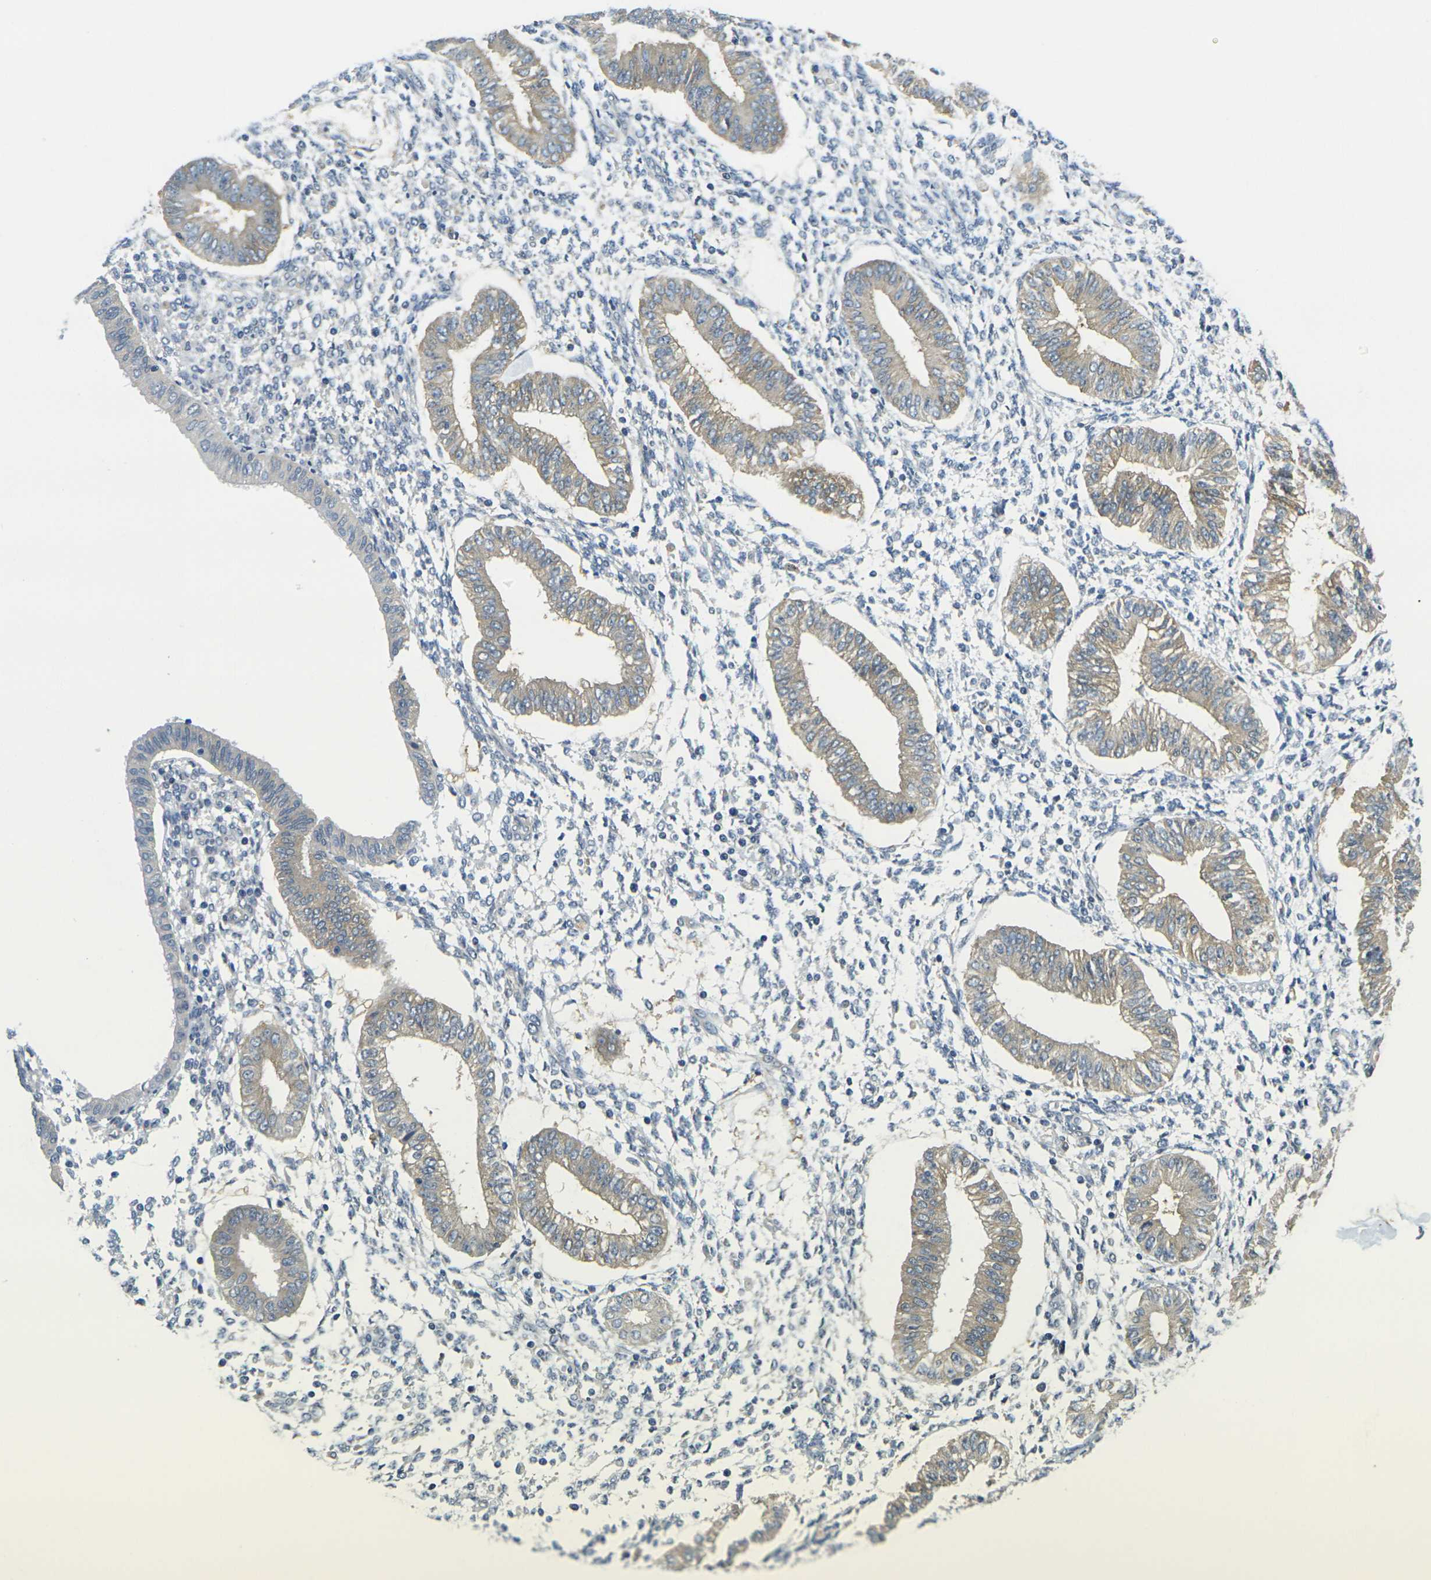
{"staining": {"intensity": "negative", "quantity": "none", "location": "none"}, "tissue": "endometrium", "cell_type": "Cells in endometrial stroma", "image_type": "normal", "snomed": [{"axis": "morphology", "description": "Normal tissue, NOS"}, {"axis": "topography", "description": "Endometrium"}], "caption": "High magnification brightfield microscopy of benign endometrium stained with DAB (brown) and counterstained with hematoxylin (blue): cells in endometrial stroma show no significant staining. (DAB IHC, high magnification).", "gene": "MINAR2", "patient": {"sex": "female", "age": 50}}